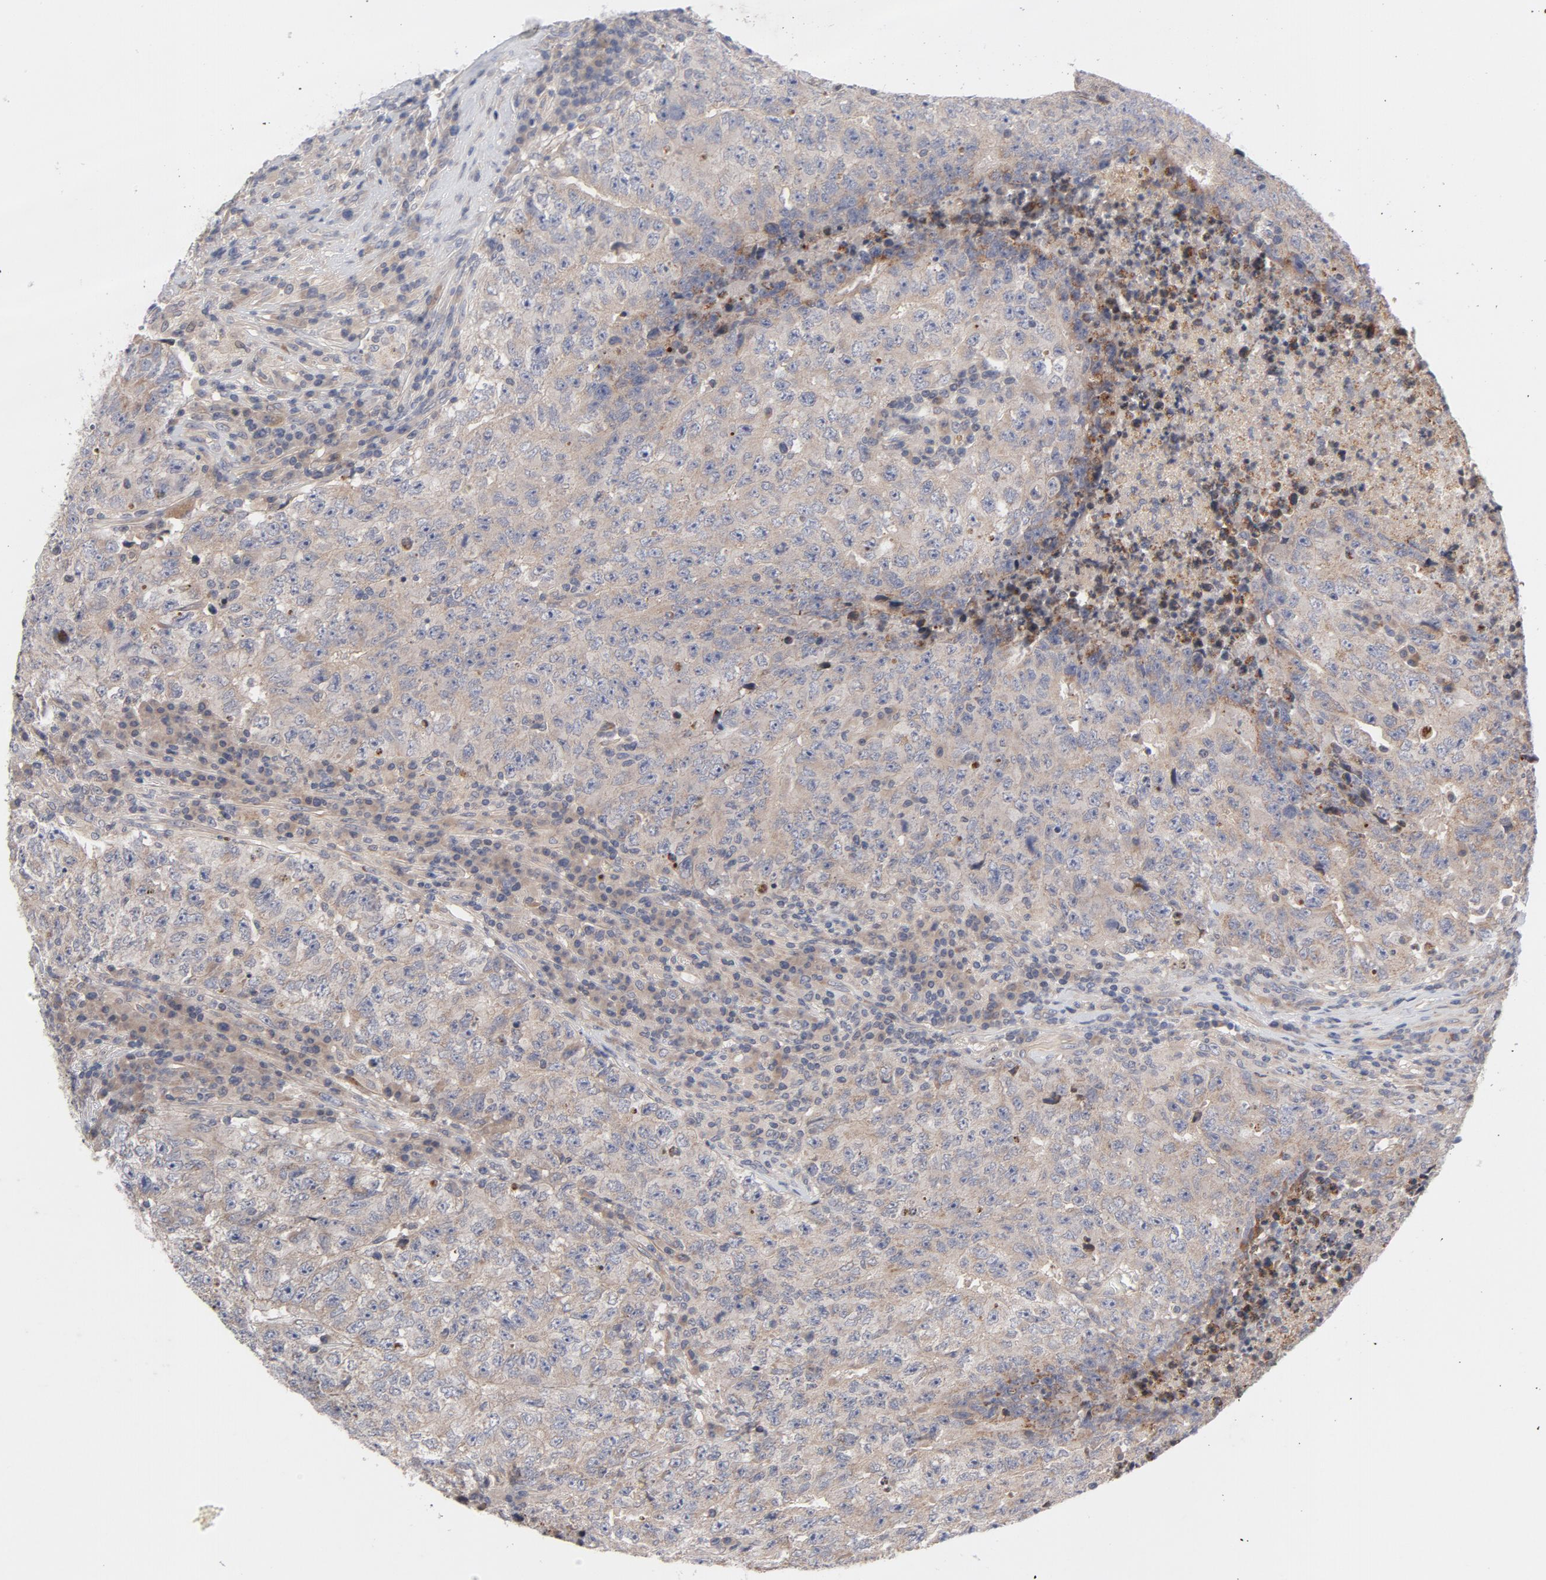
{"staining": {"intensity": "weak", "quantity": ">75%", "location": "cytoplasmic/membranous"}, "tissue": "testis cancer", "cell_type": "Tumor cells", "image_type": "cancer", "snomed": [{"axis": "morphology", "description": "Necrosis, NOS"}, {"axis": "morphology", "description": "Carcinoma, Embryonal, NOS"}, {"axis": "topography", "description": "Testis"}], "caption": "A brown stain shows weak cytoplasmic/membranous expression of a protein in testis cancer tumor cells.", "gene": "DNAAF2", "patient": {"sex": "male", "age": 19}}